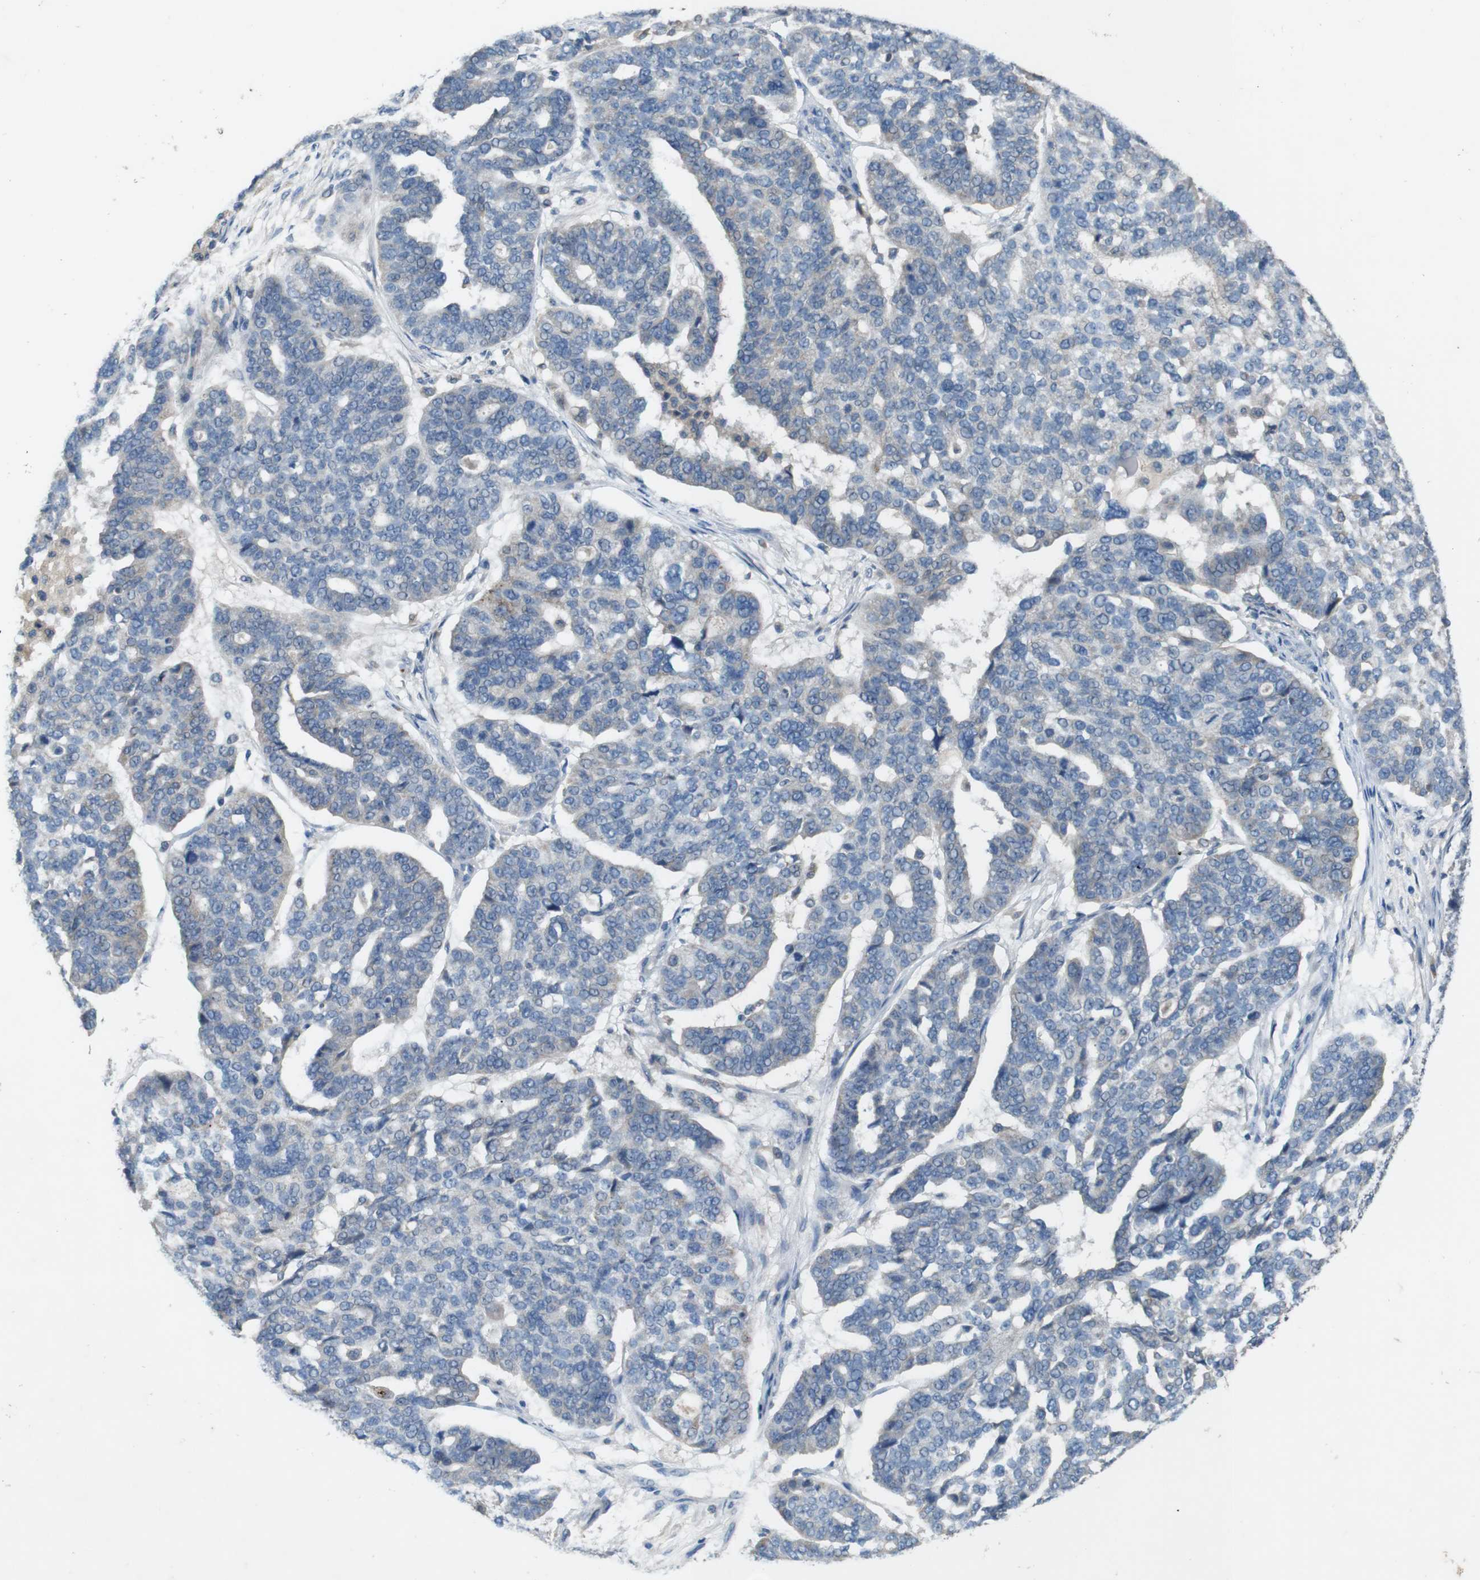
{"staining": {"intensity": "negative", "quantity": "none", "location": "none"}, "tissue": "ovarian cancer", "cell_type": "Tumor cells", "image_type": "cancer", "snomed": [{"axis": "morphology", "description": "Cystadenocarcinoma, serous, NOS"}, {"axis": "topography", "description": "Ovary"}], "caption": "The micrograph demonstrates no staining of tumor cells in ovarian cancer (serous cystadenocarcinoma).", "gene": "MOGAT3", "patient": {"sex": "female", "age": 59}}